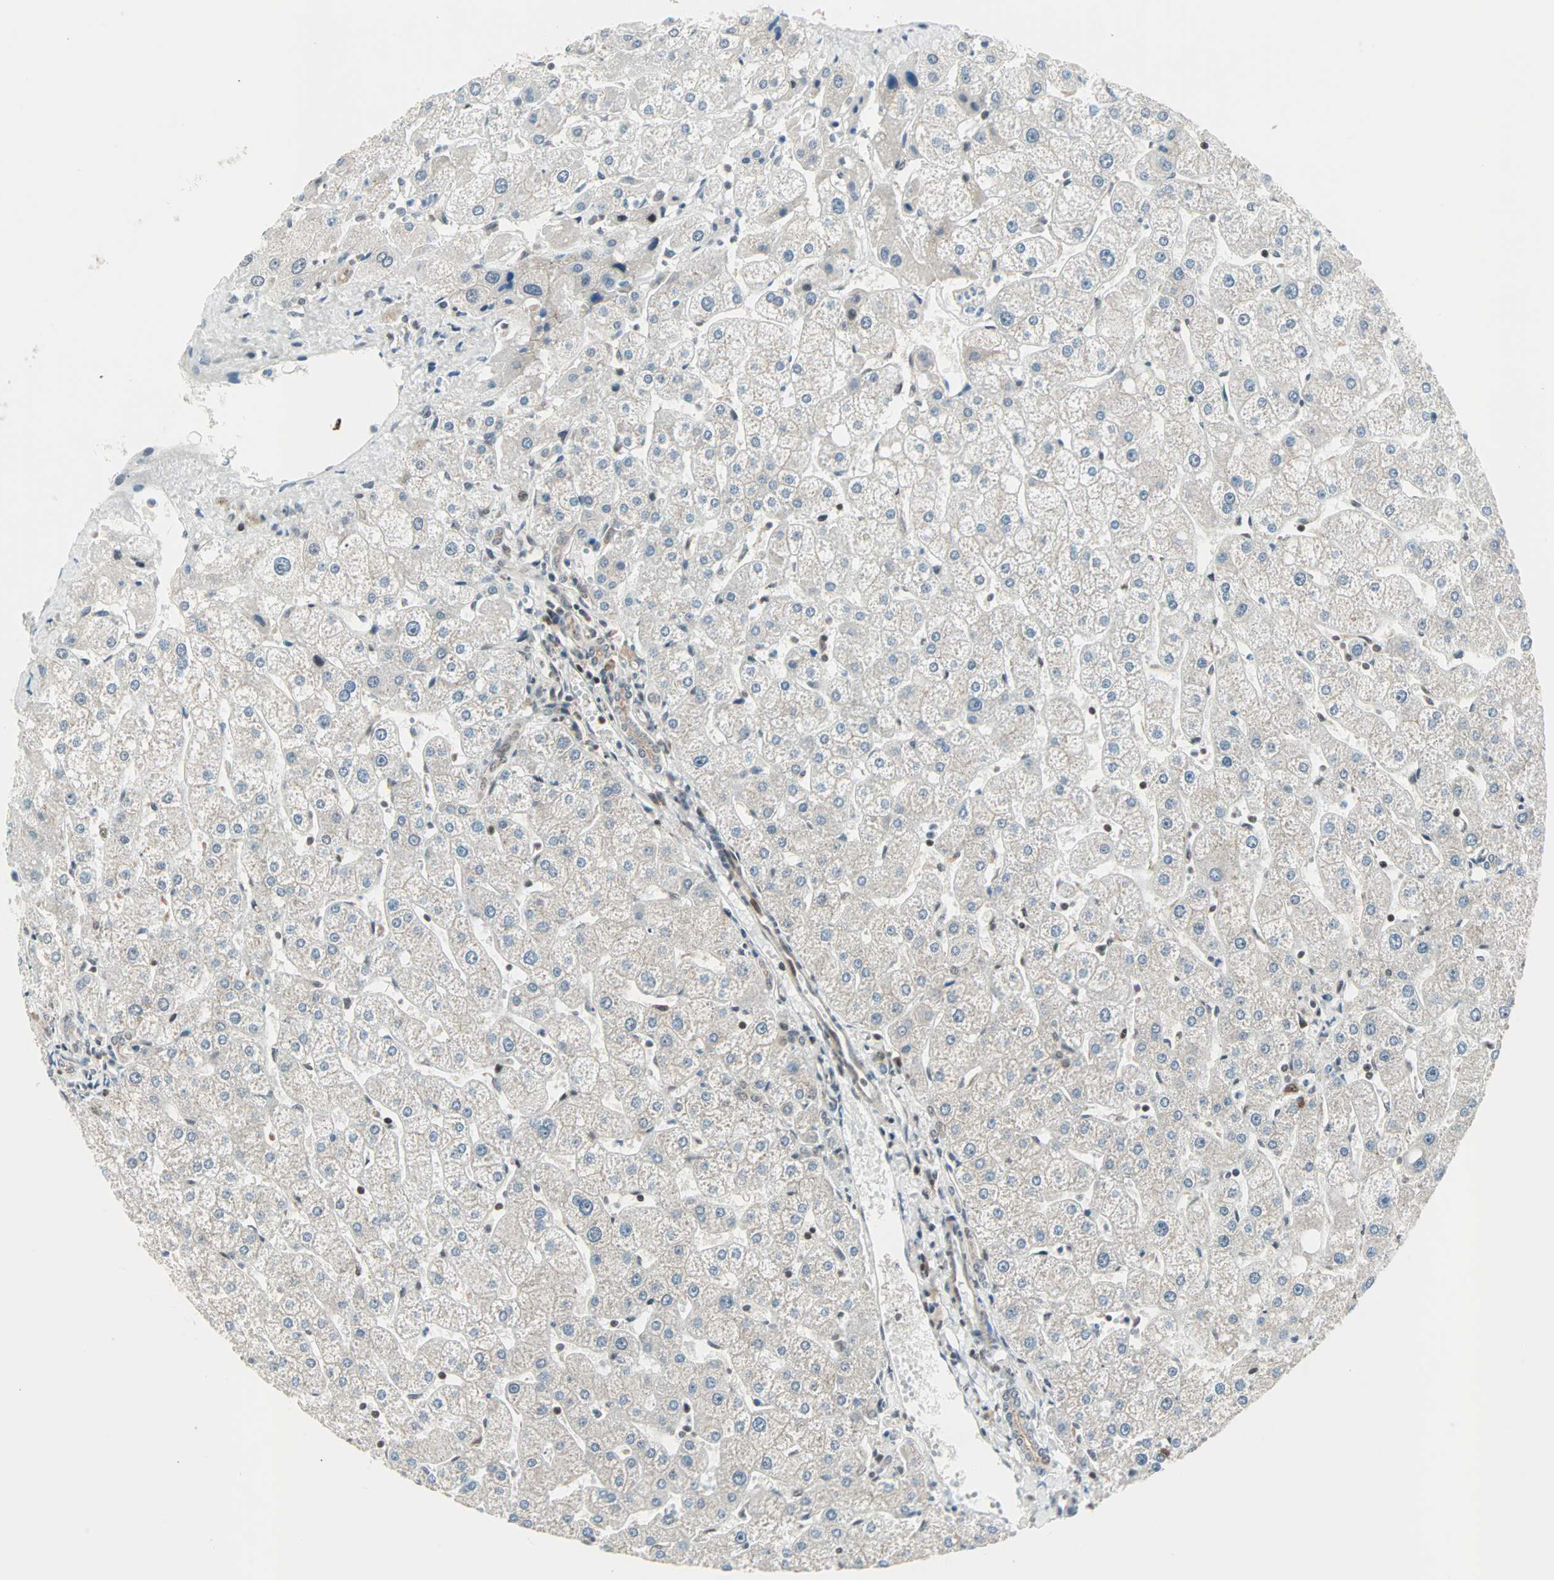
{"staining": {"intensity": "weak", "quantity": "25%-75%", "location": "cytoplasmic/membranous"}, "tissue": "liver", "cell_type": "Cholangiocytes", "image_type": "normal", "snomed": [{"axis": "morphology", "description": "Normal tissue, NOS"}, {"axis": "topography", "description": "Liver"}], "caption": "Benign liver was stained to show a protein in brown. There is low levels of weak cytoplasmic/membranous staining in approximately 25%-75% of cholangiocytes. (Stains: DAB in brown, nuclei in blue, Microscopy: brightfield microscopy at high magnification).", "gene": "CBX4", "patient": {"sex": "male", "age": 67}}